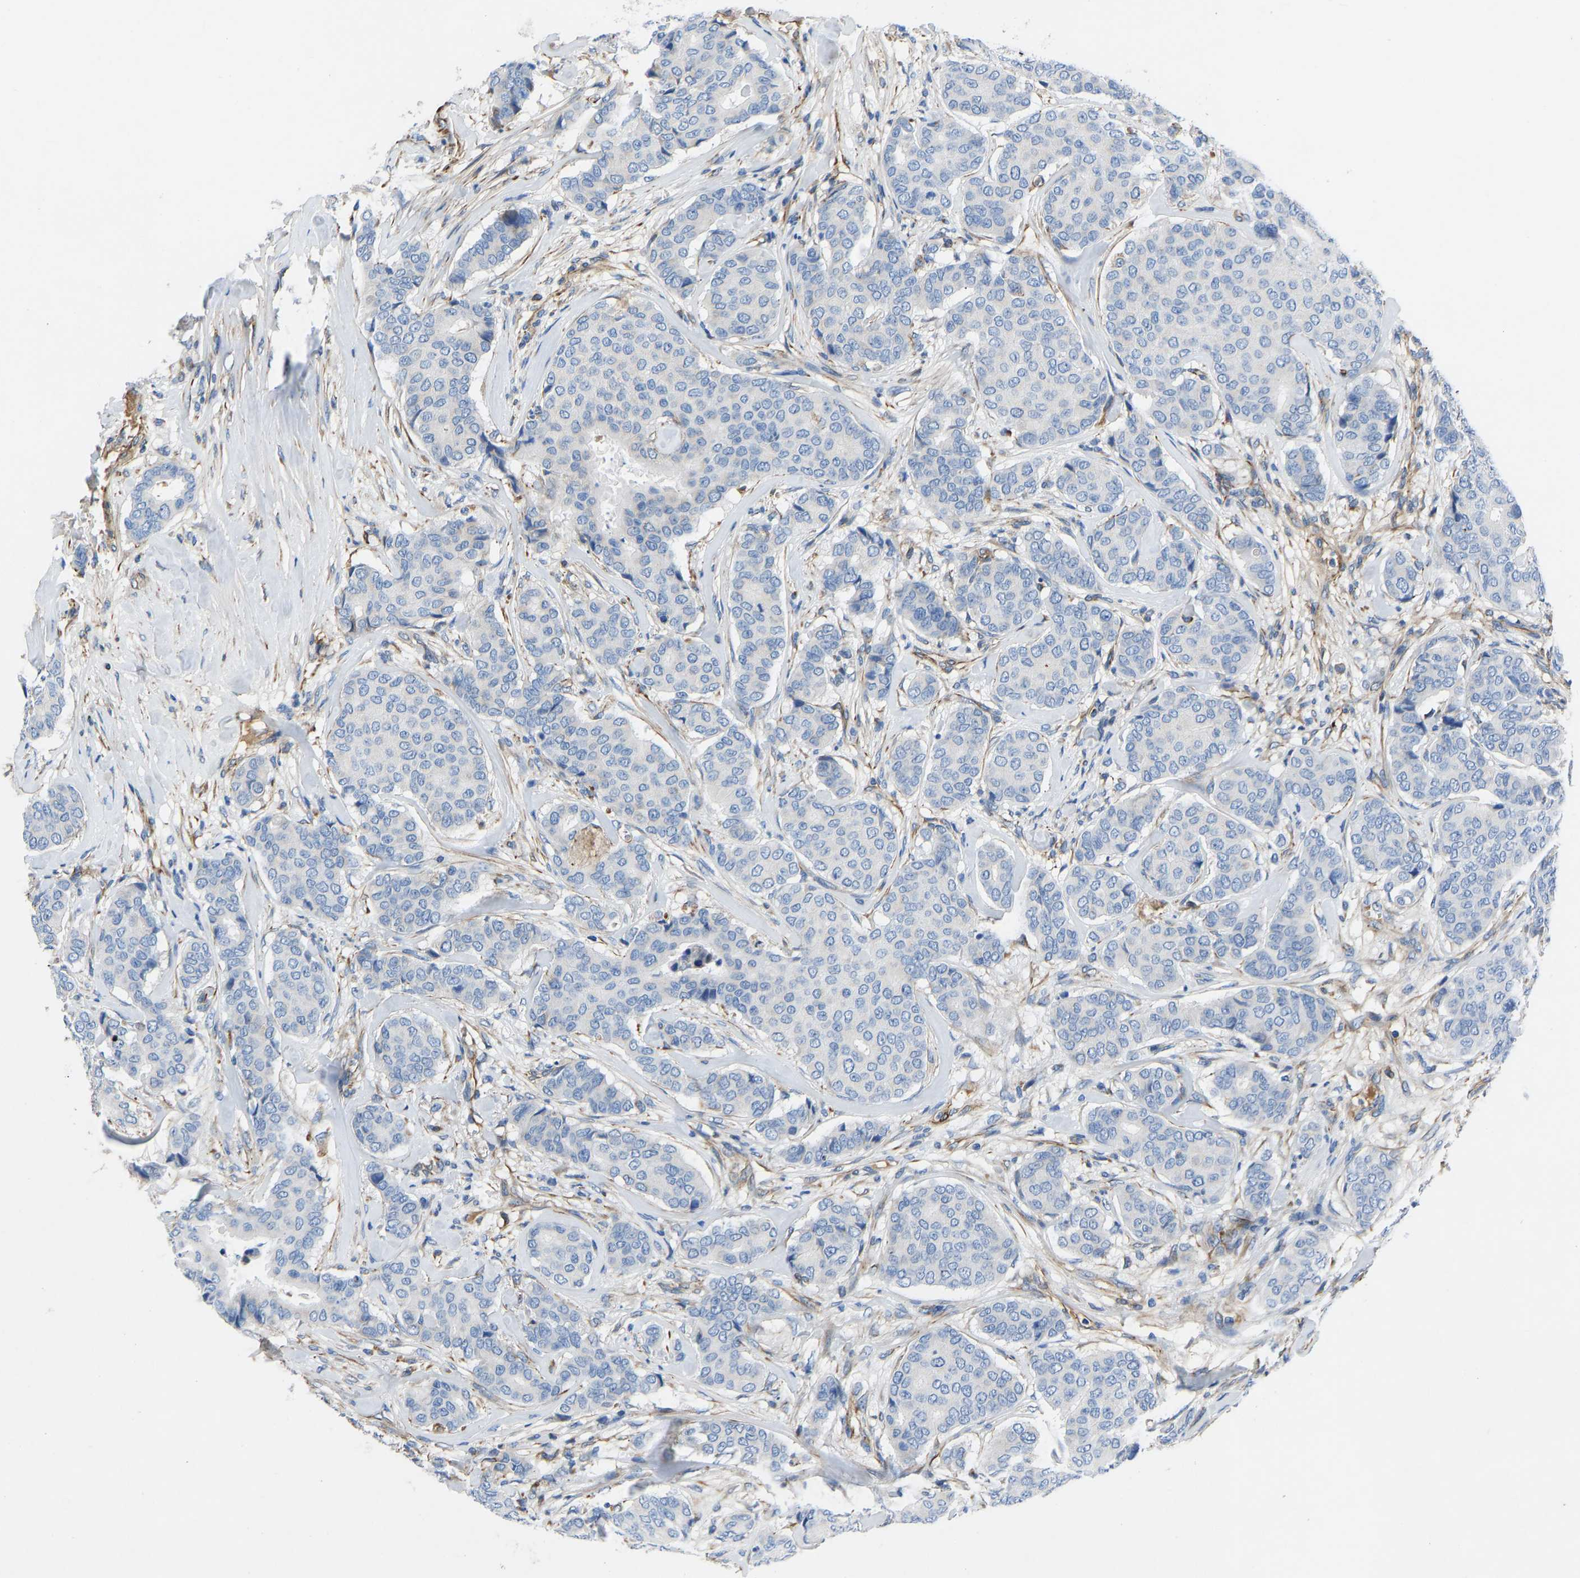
{"staining": {"intensity": "negative", "quantity": "none", "location": "none"}, "tissue": "breast cancer", "cell_type": "Tumor cells", "image_type": "cancer", "snomed": [{"axis": "morphology", "description": "Duct carcinoma"}, {"axis": "topography", "description": "Breast"}], "caption": "An image of human breast invasive ductal carcinoma is negative for staining in tumor cells.", "gene": "HSPG2", "patient": {"sex": "female", "age": 75}}